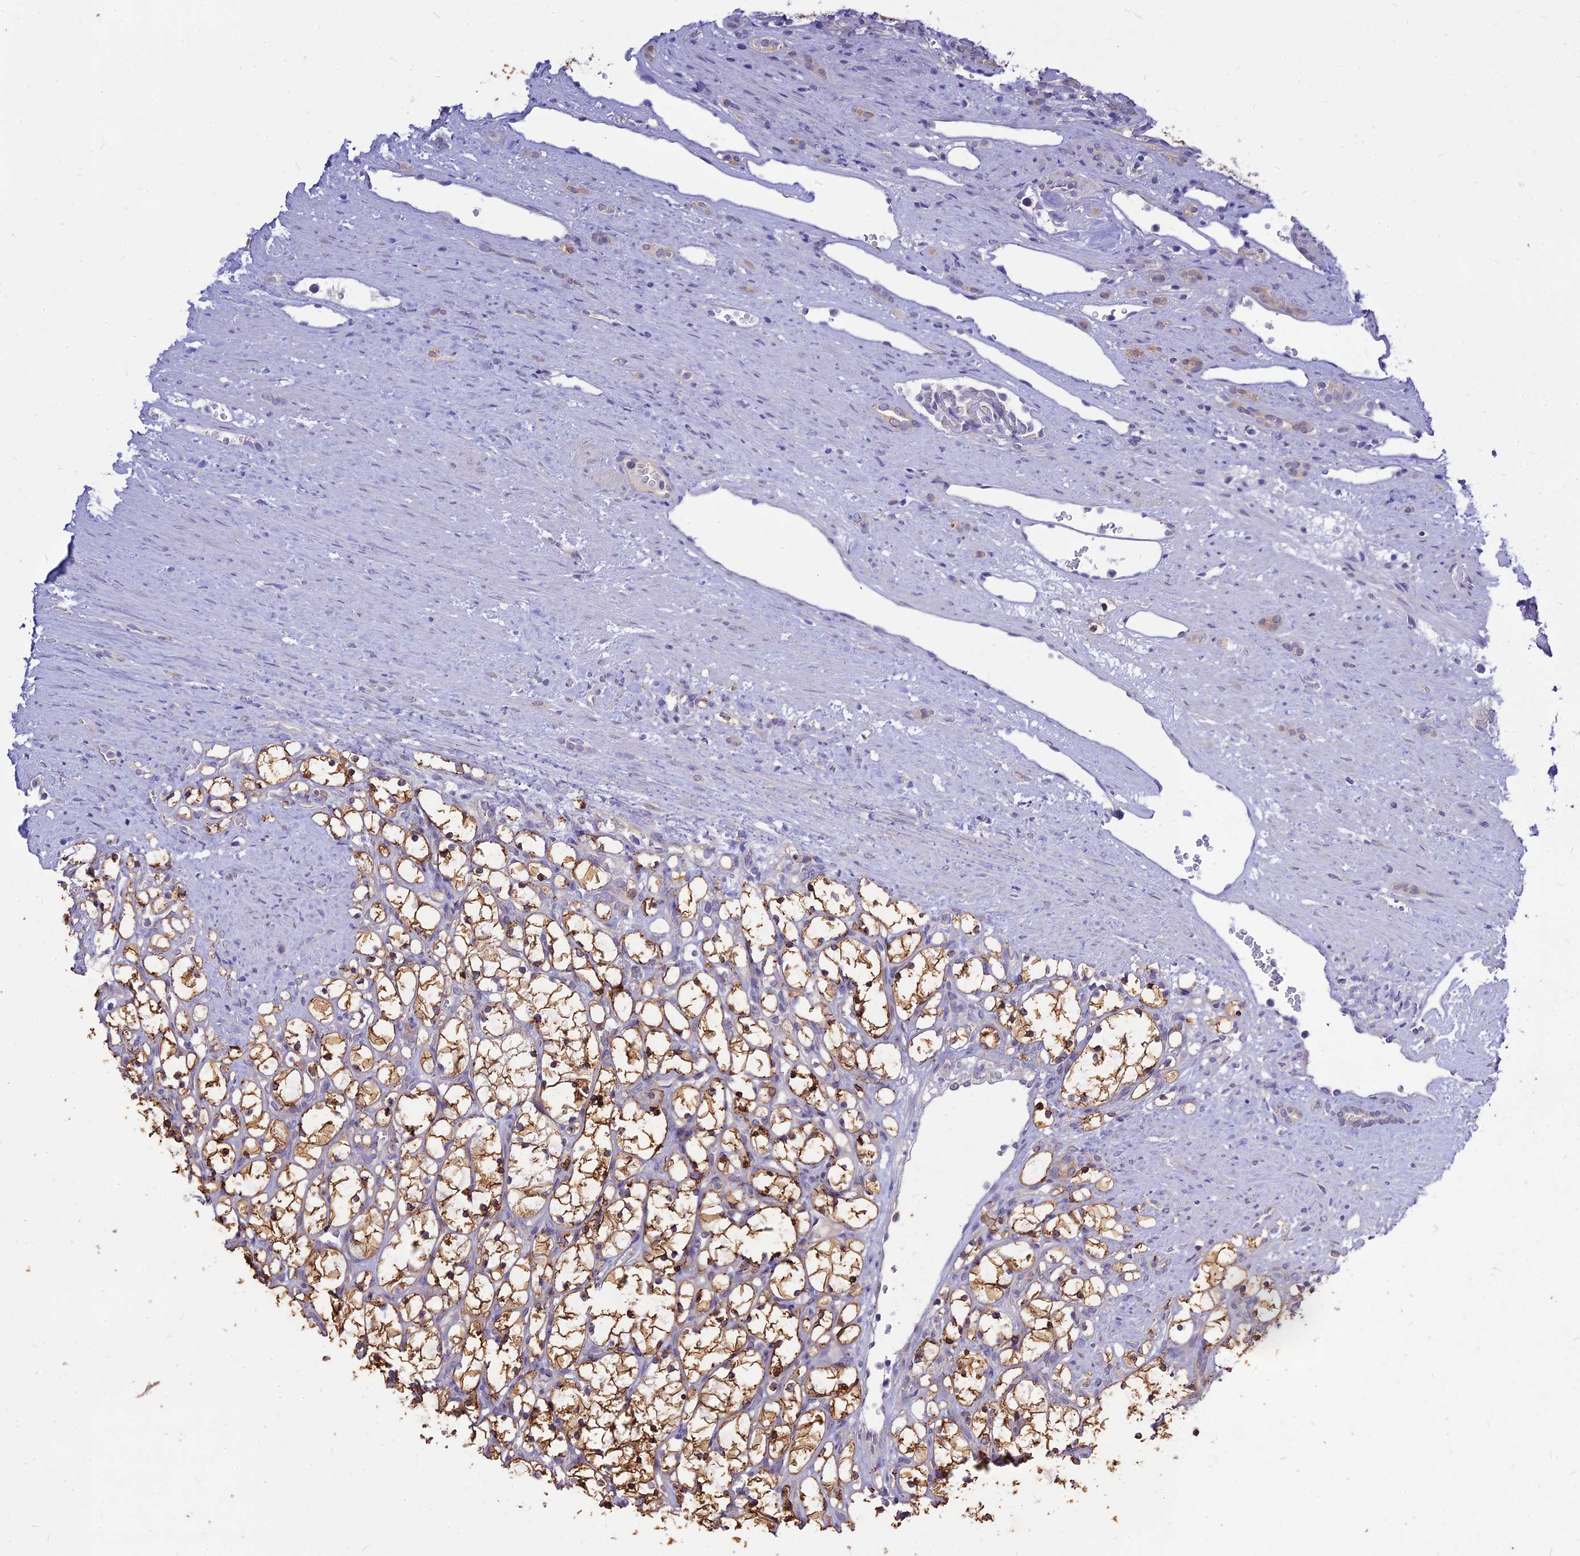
{"staining": {"intensity": "moderate", "quantity": ">75%", "location": "cytoplasmic/membranous"}, "tissue": "renal cancer", "cell_type": "Tumor cells", "image_type": "cancer", "snomed": [{"axis": "morphology", "description": "Adenocarcinoma, NOS"}, {"axis": "topography", "description": "Kidney"}], "caption": "Renal adenocarcinoma tissue reveals moderate cytoplasmic/membranous positivity in approximately >75% of tumor cells, visualized by immunohistochemistry.", "gene": "CZIB", "patient": {"sex": "female", "age": 69}}